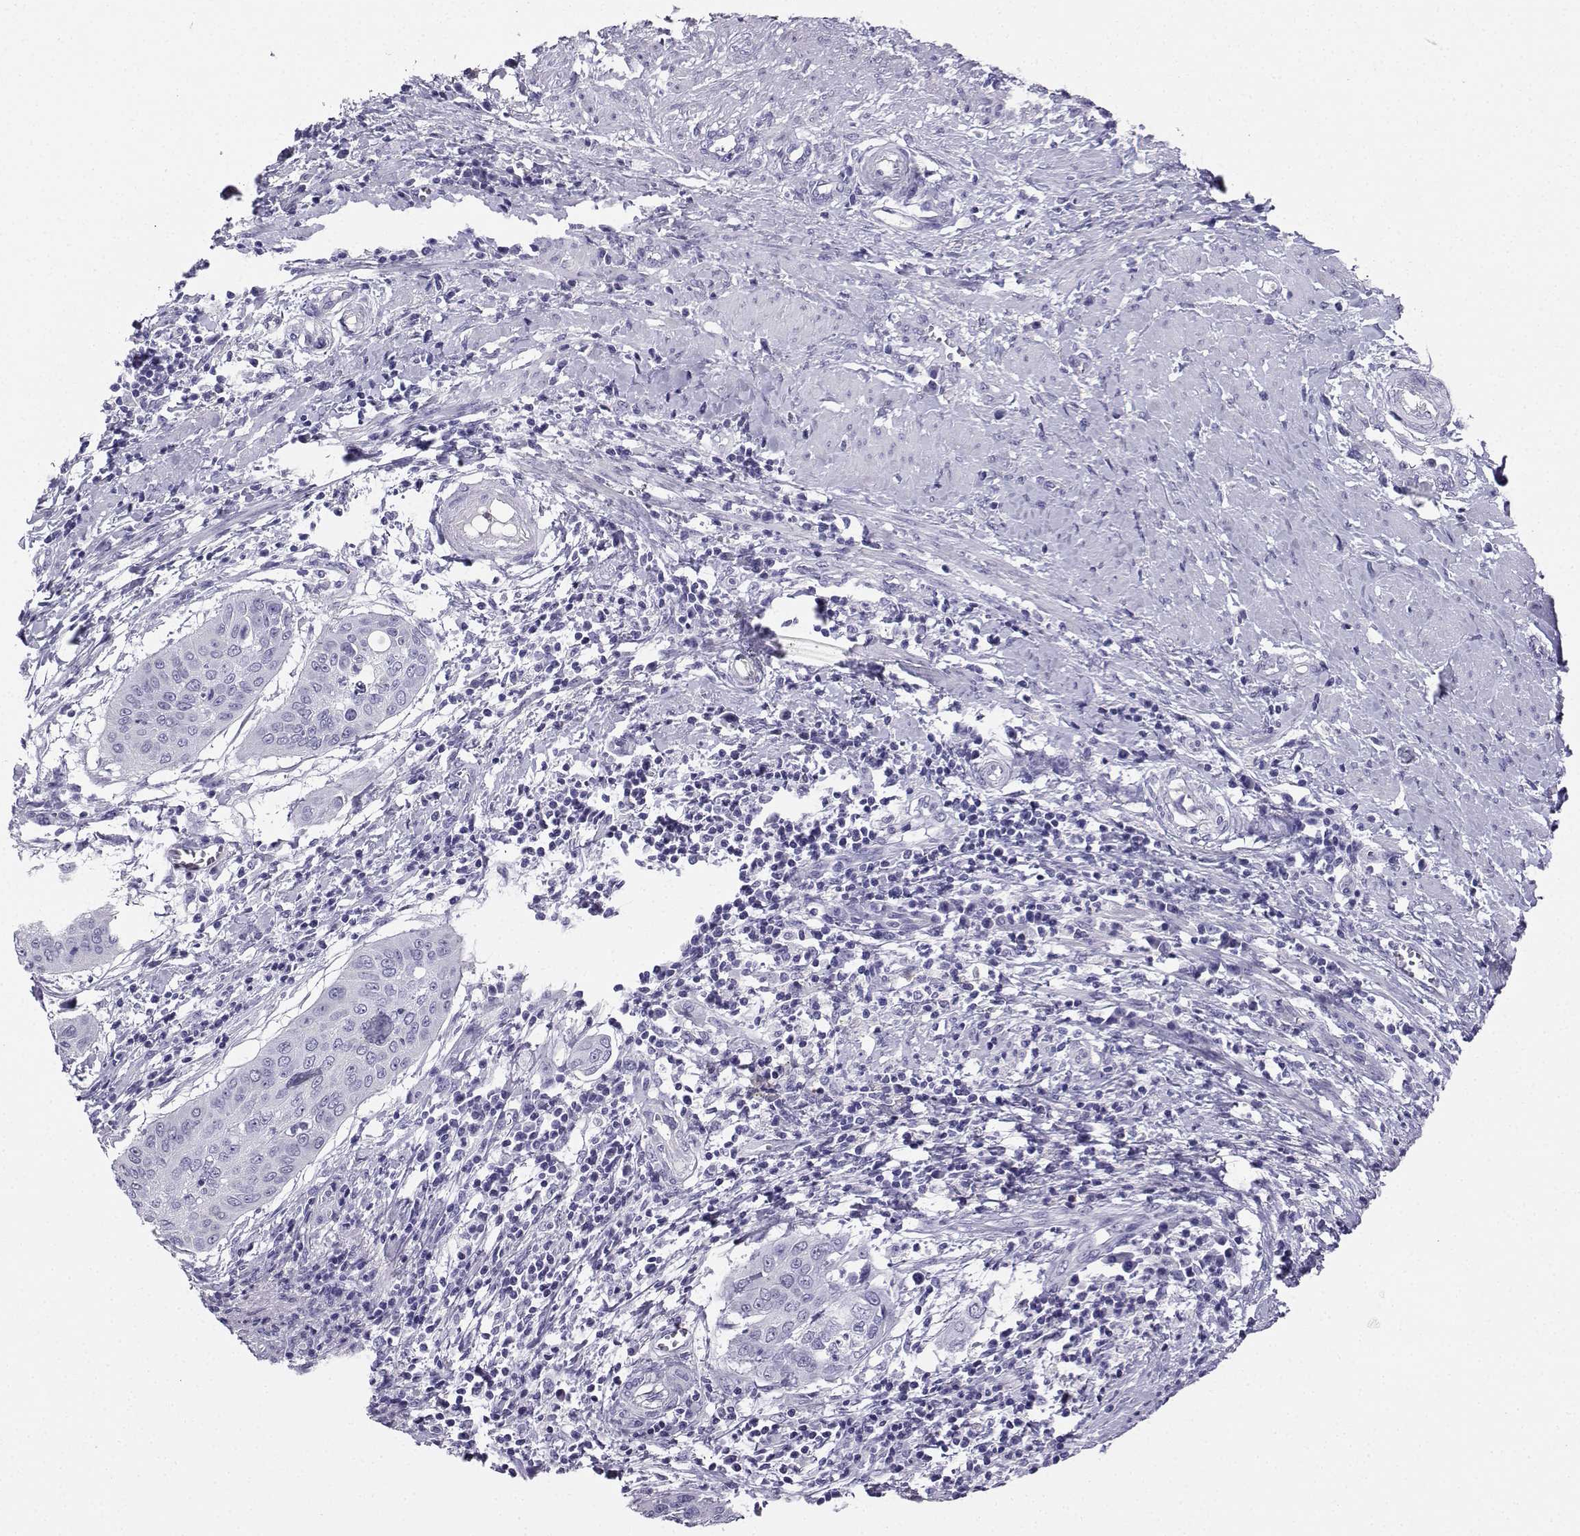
{"staining": {"intensity": "negative", "quantity": "none", "location": "none"}, "tissue": "cervical cancer", "cell_type": "Tumor cells", "image_type": "cancer", "snomed": [{"axis": "morphology", "description": "Squamous cell carcinoma, NOS"}, {"axis": "topography", "description": "Cervix"}], "caption": "Tumor cells show no significant expression in cervical cancer.", "gene": "CD109", "patient": {"sex": "female", "age": 39}}